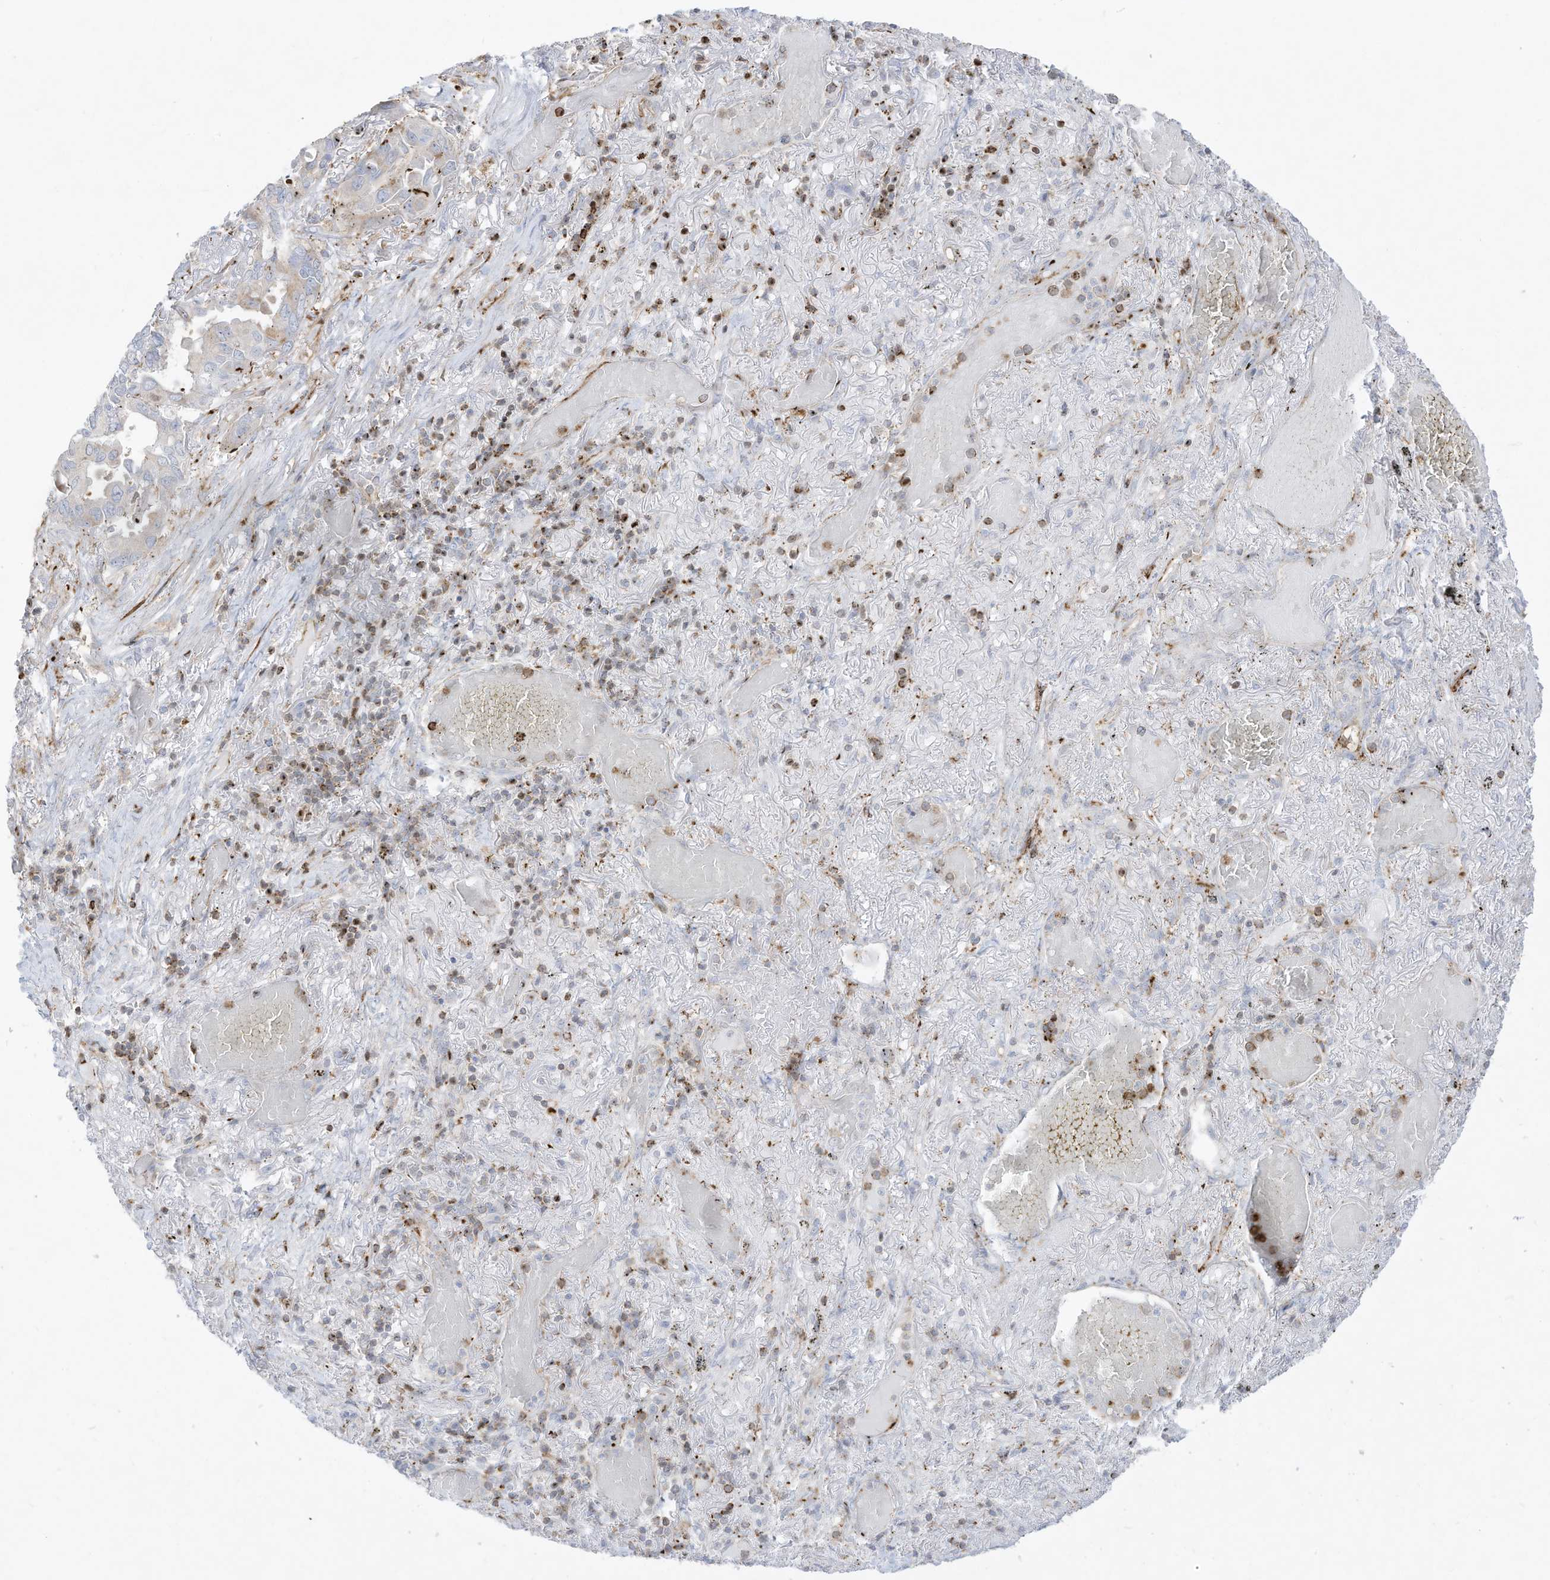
{"staining": {"intensity": "moderate", "quantity": "<25%", "location": "cytoplasmic/membranous"}, "tissue": "lung cancer", "cell_type": "Tumor cells", "image_type": "cancer", "snomed": [{"axis": "morphology", "description": "Adenocarcinoma, NOS"}, {"axis": "topography", "description": "Lung"}], "caption": "Adenocarcinoma (lung) tissue displays moderate cytoplasmic/membranous positivity in about <25% of tumor cells", "gene": "THNSL2", "patient": {"sex": "male", "age": 64}}